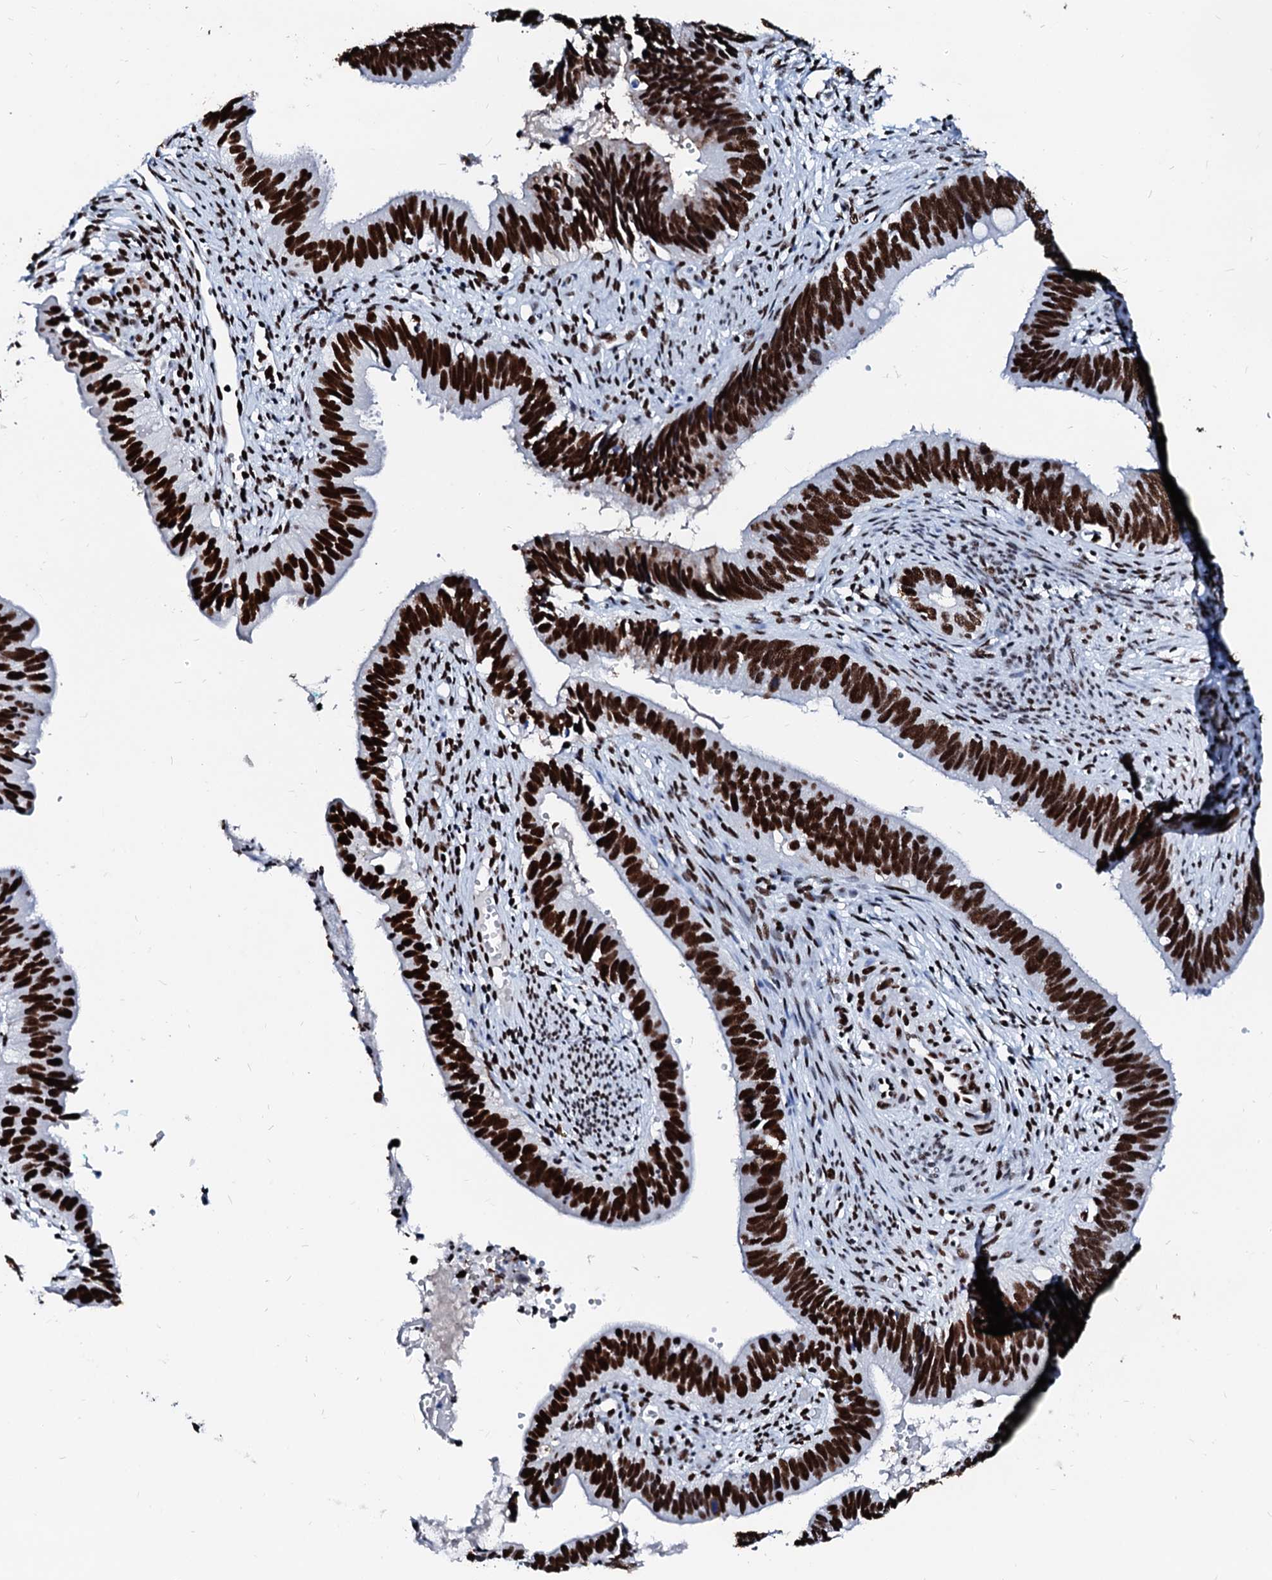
{"staining": {"intensity": "strong", "quantity": ">75%", "location": "nuclear"}, "tissue": "cervical cancer", "cell_type": "Tumor cells", "image_type": "cancer", "snomed": [{"axis": "morphology", "description": "Adenocarcinoma, NOS"}, {"axis": "topography", "description": "Cervix"}], "caption": "Human adenocarcinoma (cervical) stained with a brown dye exhibits strong nuclear positive staining in approximately >75% of tumor cells.", "gene": "RALY", "patient": {"sex": "female", "age": 42}}